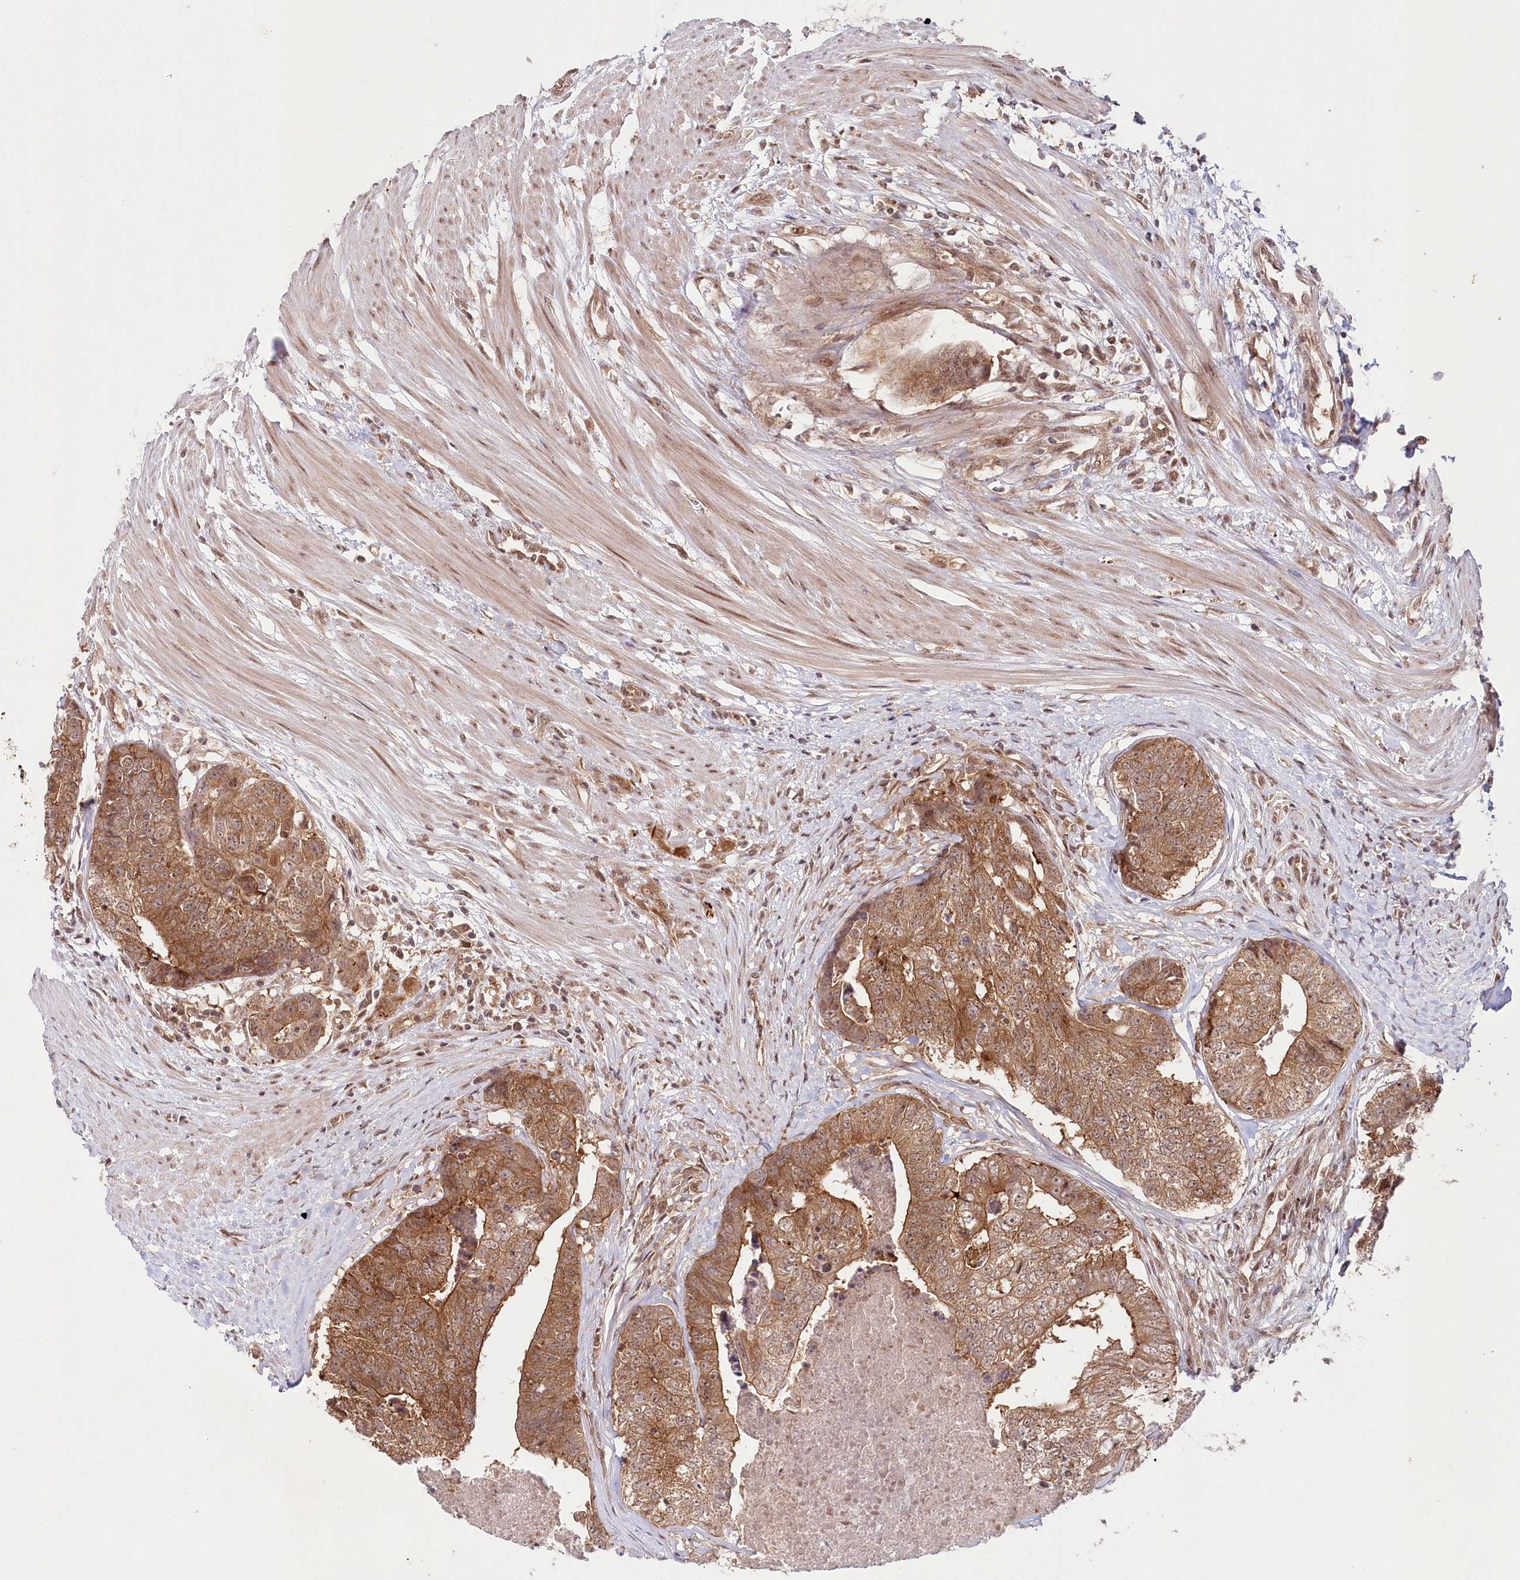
{"staining": {"intensity": "moderate", "quantity": ">75%", "location": "cytoplasmic/membranous"}, "tissue": "colorectal cancer", "cell_type": "Tumor cells", "image_type": "cancer", "snomed": [{"axis": "morphology", "description": "Adenocarcinoma, NOS"}, {"axis": "topography", "description": "Colon"}], "caption": "Protein staining of adenocarcinoma (colorectal) tissue demonstrates moderate cytoplasmic/membranous positivity in about >75% of tumor cells. The protein is stained brown, and the nuclei are stained in blue (DAB IHC with brightfield microscopy, high magnification).", "gene": "CCDC65", "patient": {"sex": "female", "age": 67}}